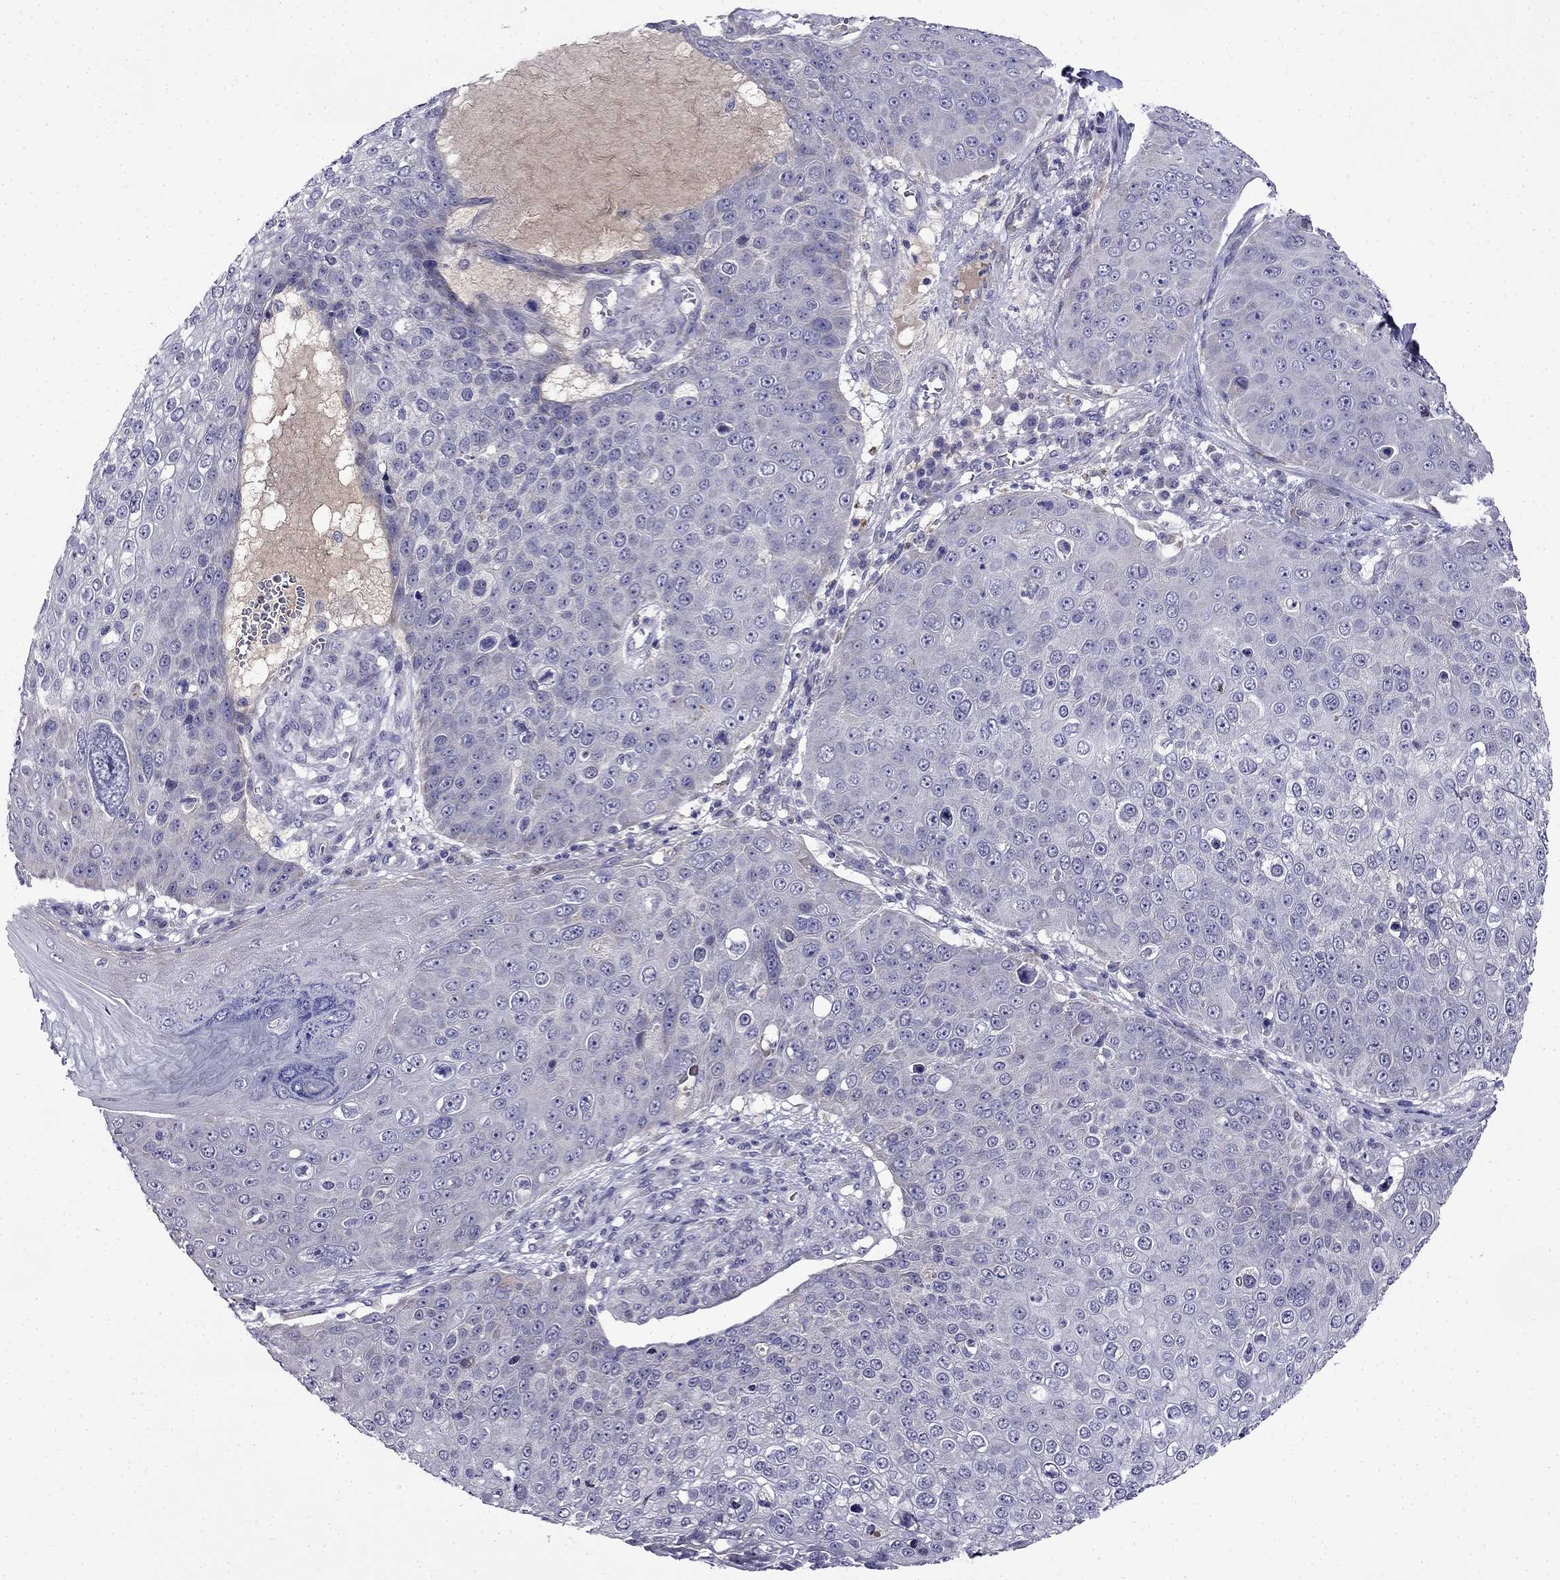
{"staining": {"intensity": "negative", "quantity": "none", "location": "none"}, "tissue": "skin cancer", "cell_type": "Tumor cells", "image_type": "cancer", "snomed": [{"axis": "morphology", "description": "Squamous cell carcinoma, NOS"}, {"axis": "topography", "description": "Skin"}], "caption": "Immunohistochemical staining of skin cancer (squamous cell carcinoma) exhibits no significant staining in tumor cells.", "gene": "PI16", "patient": {"sex": "male", "age": 71}}